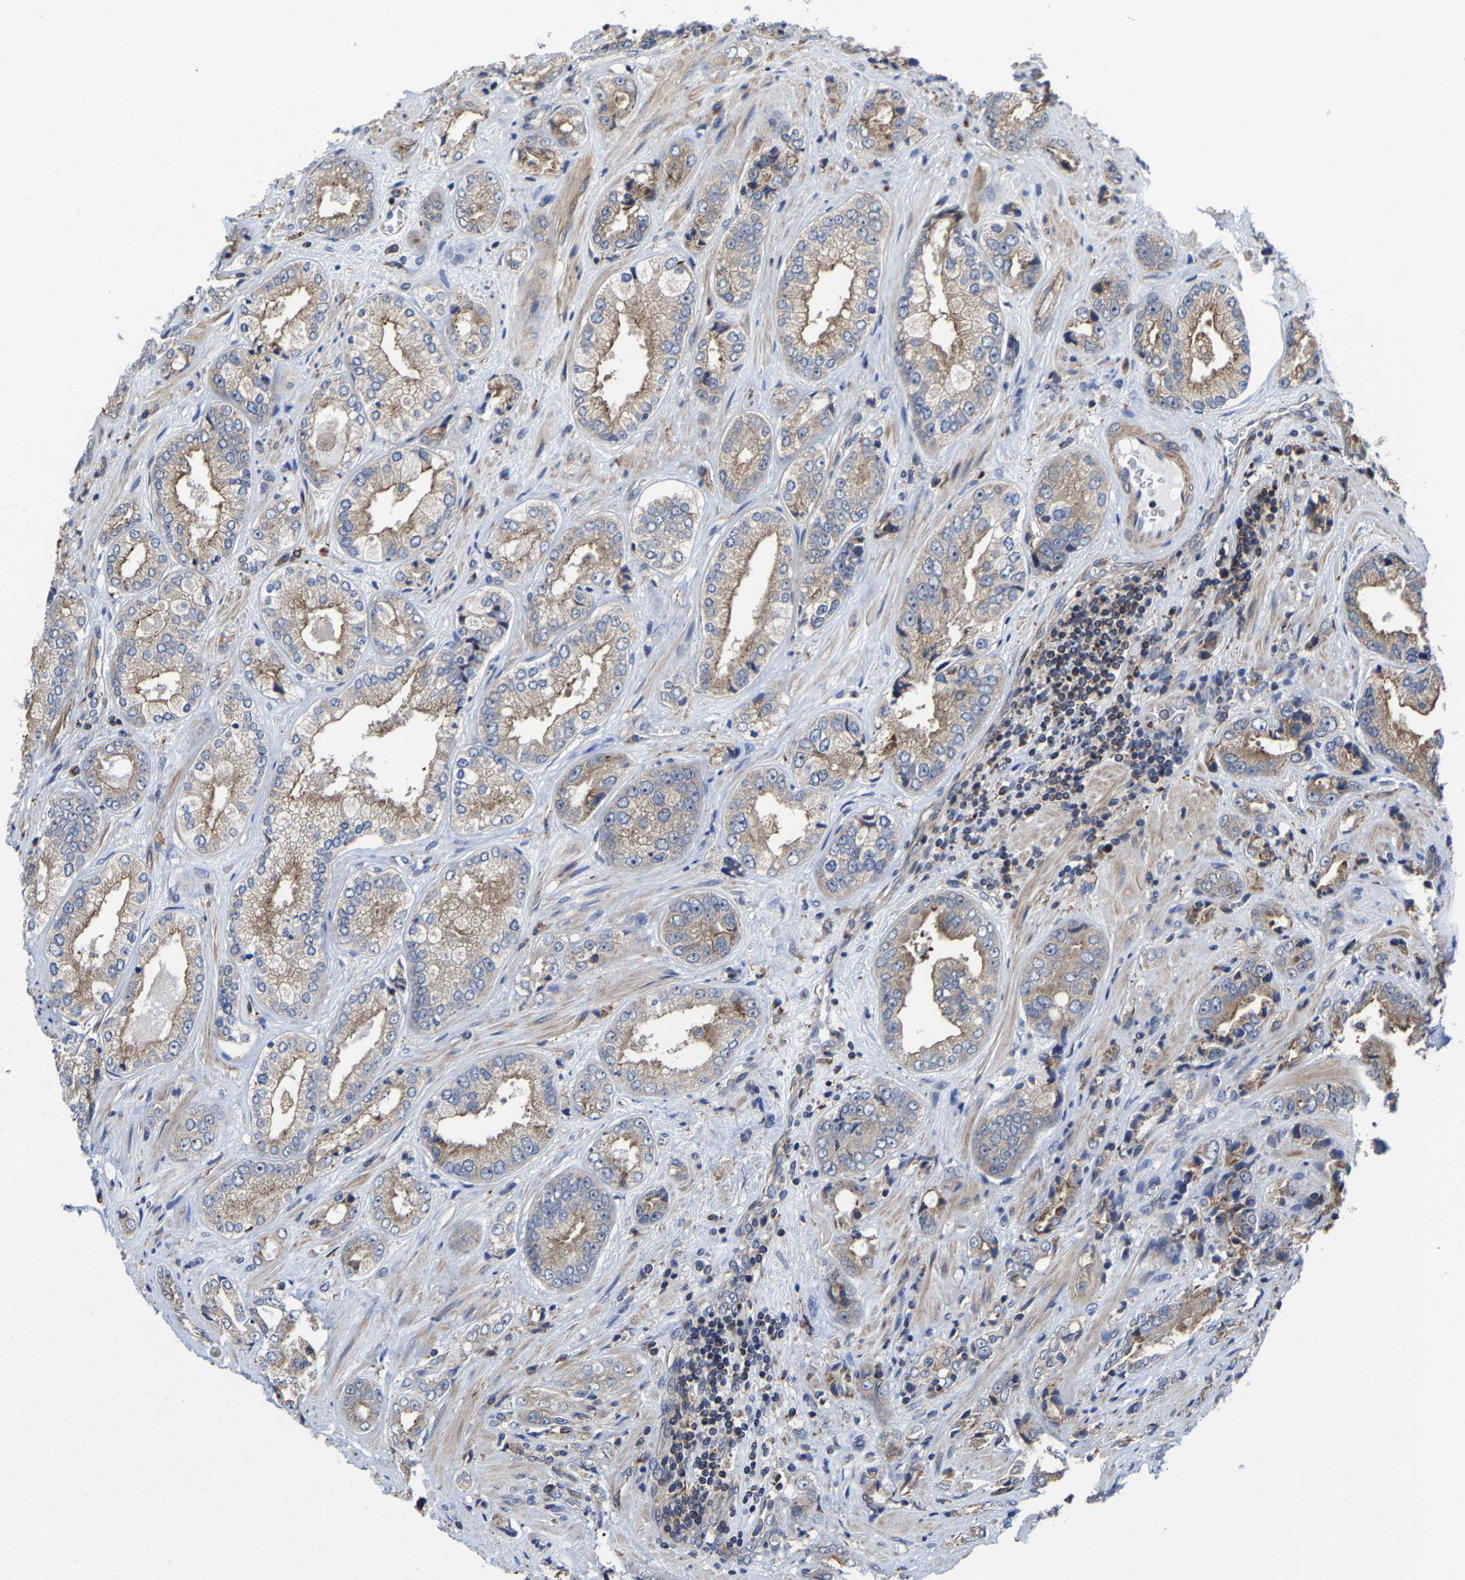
{"staining": {"intensity": "weak", "quantity": ">75%", "location": "cytoplasmic/membranous"}, "tissue": "prostate cancer", "cell_type": "Tumor cells", "image_type": "cancer", "snomed": [{"axis": "morphology", "description": "Adenocarcinoma, High grade"}, {"axis": "topography", "description": "Prostate"}], "caption": "Prostate adenocarcinoma (high-grade) stained for a protein (brown) reveals weak cytoplasmic/membranous positive expression in about >75% of tumor cells.", "gene": "PFKFB3", "patient": {"sex": "male", "age": 61}}